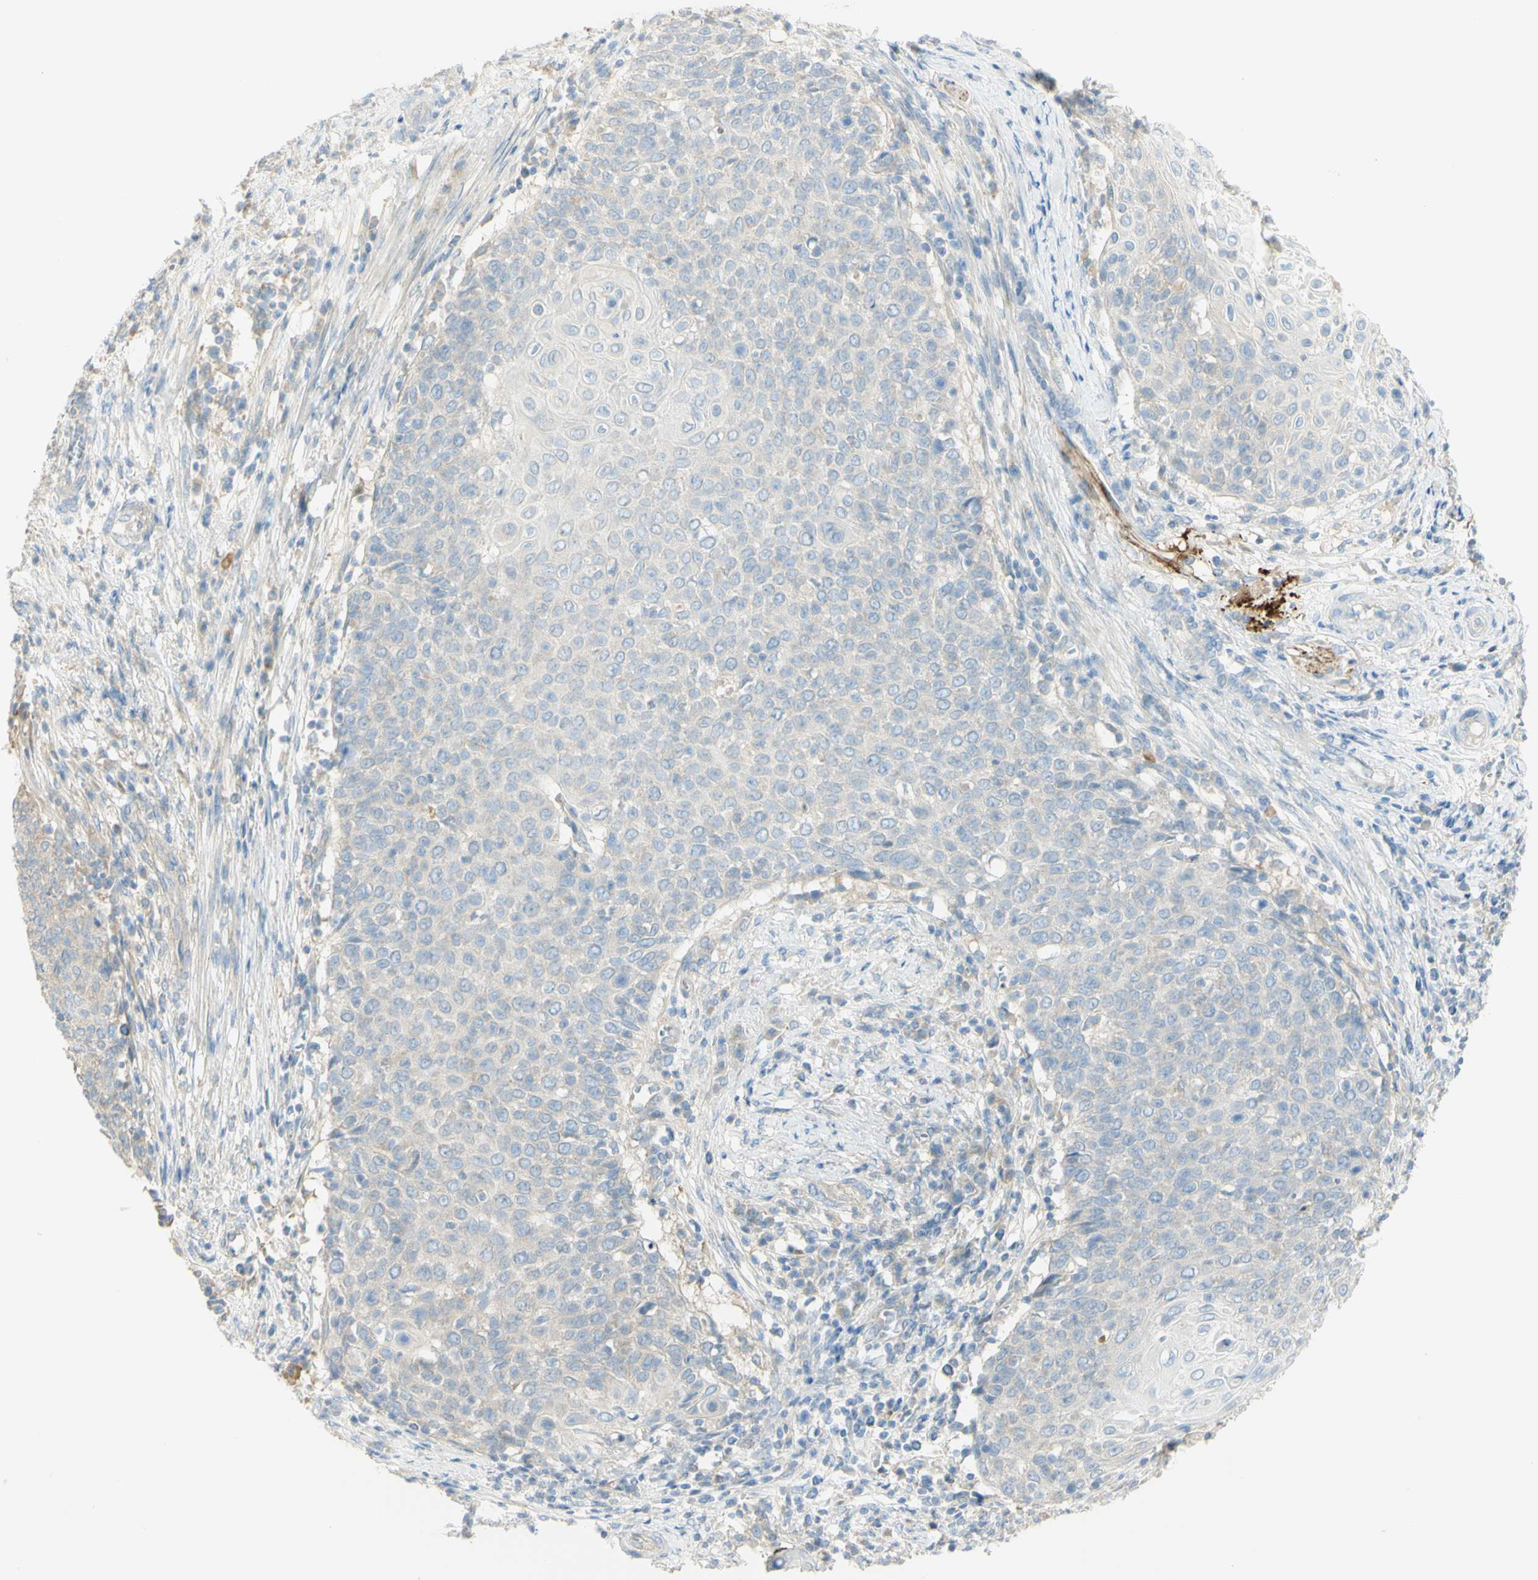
{"staining": {"intensity": "negative", "quantity": "none", "location": "none"}, "tissue": "cervical cancer", "cell_type": "Tumor cells", "image_type": "cancer", "snomed": [{"axis": "morphology", "description": "Squamous cell carcinoma, NOS"}, {"axis": "topography", "description": "Cervix"}], "caption": "DAB (3,3'-diaminobenzidine) immunohistochemical staining of cervical cancer displays no significant expression in tumor cells.", "gene": "GCNT3", "patient": {"sex": "female", "age": 39}}